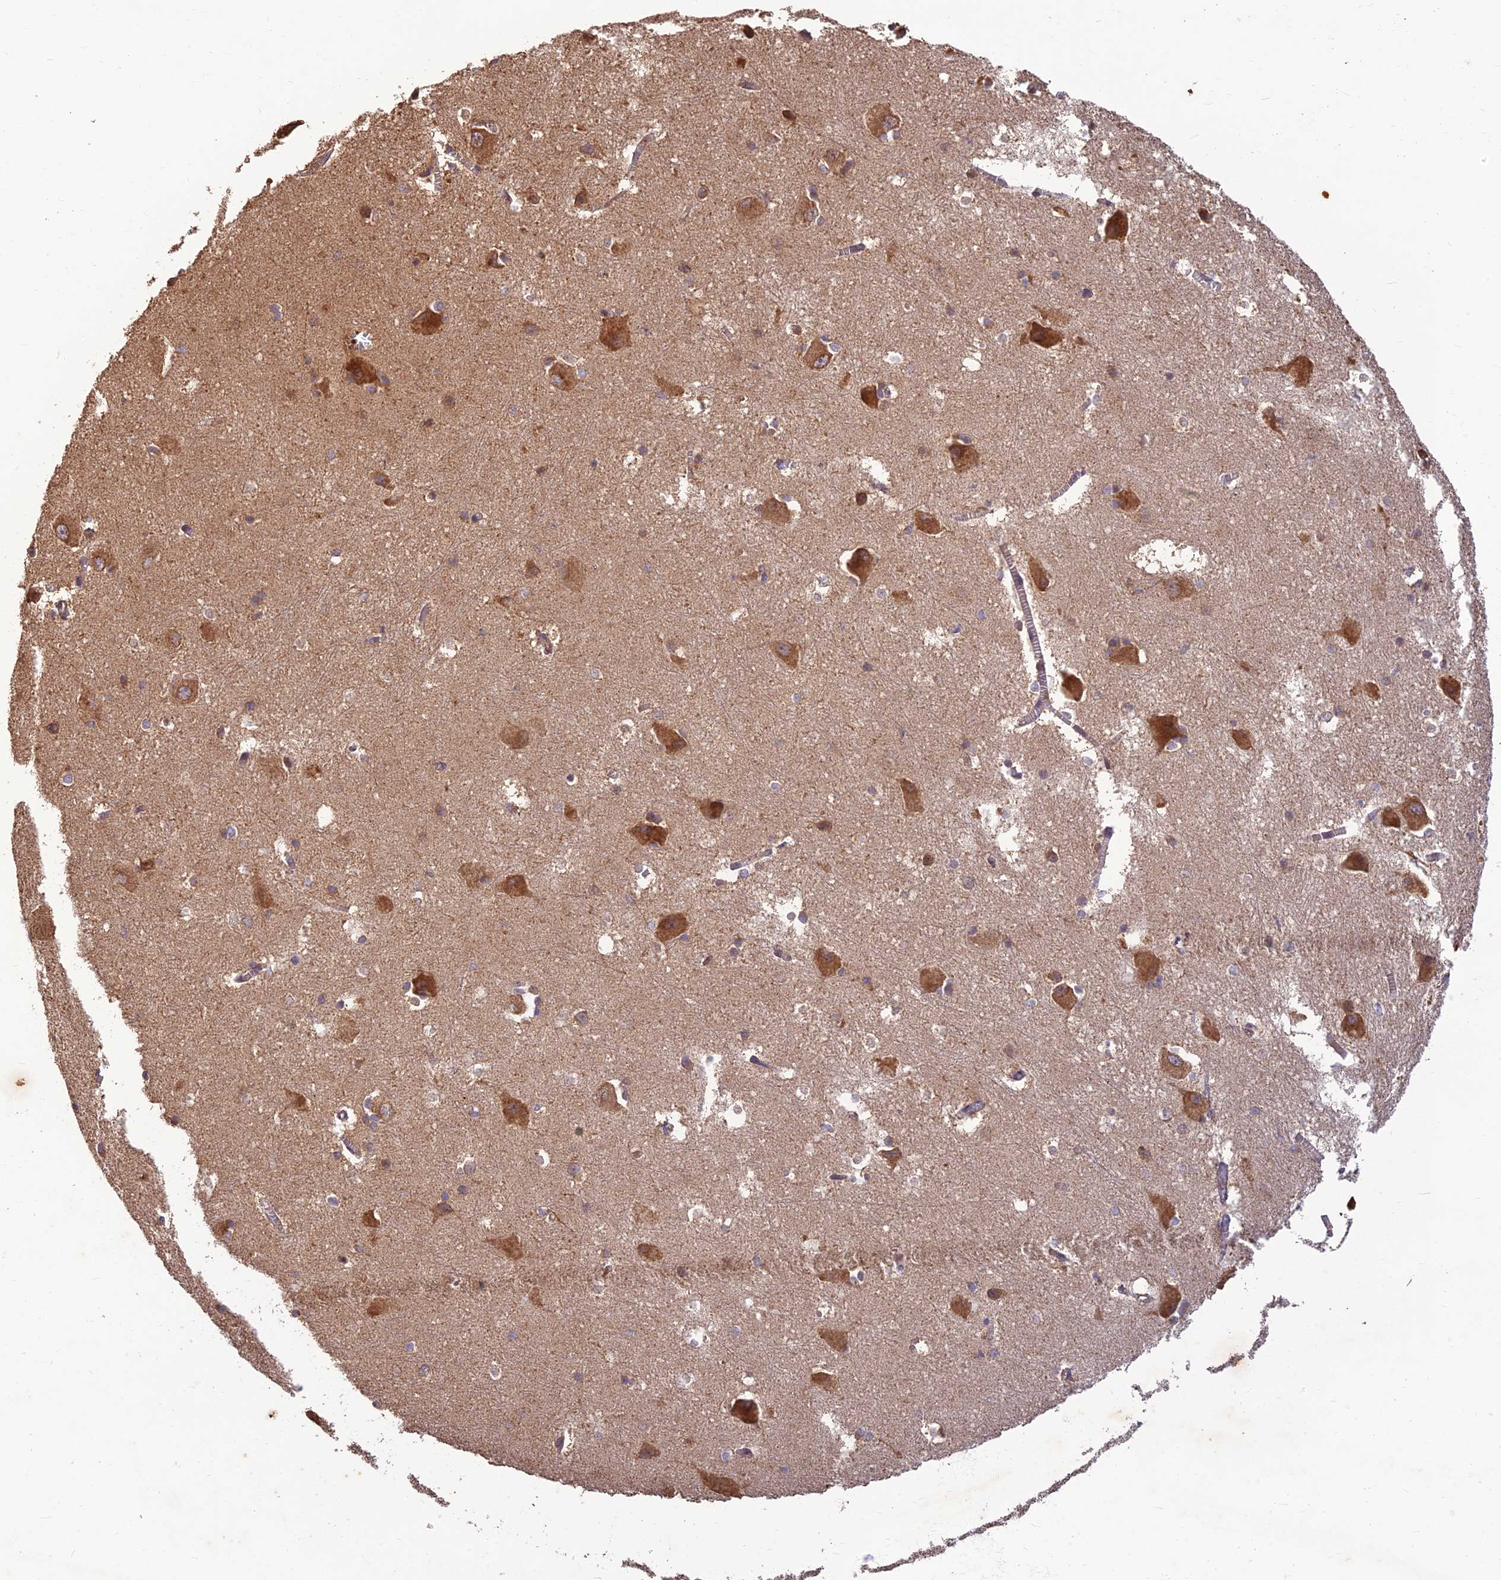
{"staining": {"intensity": "weak", "quantity": "25%-75%", "location": "cytoplasmic/membranous"}, "tissue": "caudate", "cell_type": "Glial cells", "image_type": "normal", "snomed": [{"axis": "morphology", "description": "Normal tissue, NOS"}, {"axis": "topography", "description": "Lateral ventricle wall"}], "caption": "An image of caudate stained for a protein shows weak cytoplasmic/membranous brown staining in glial cells. (DAB = brown stain, brightfield microscopy at high magnification).", "gene": "CORO1C", "patient": {"sex": "male", "age": 37}}